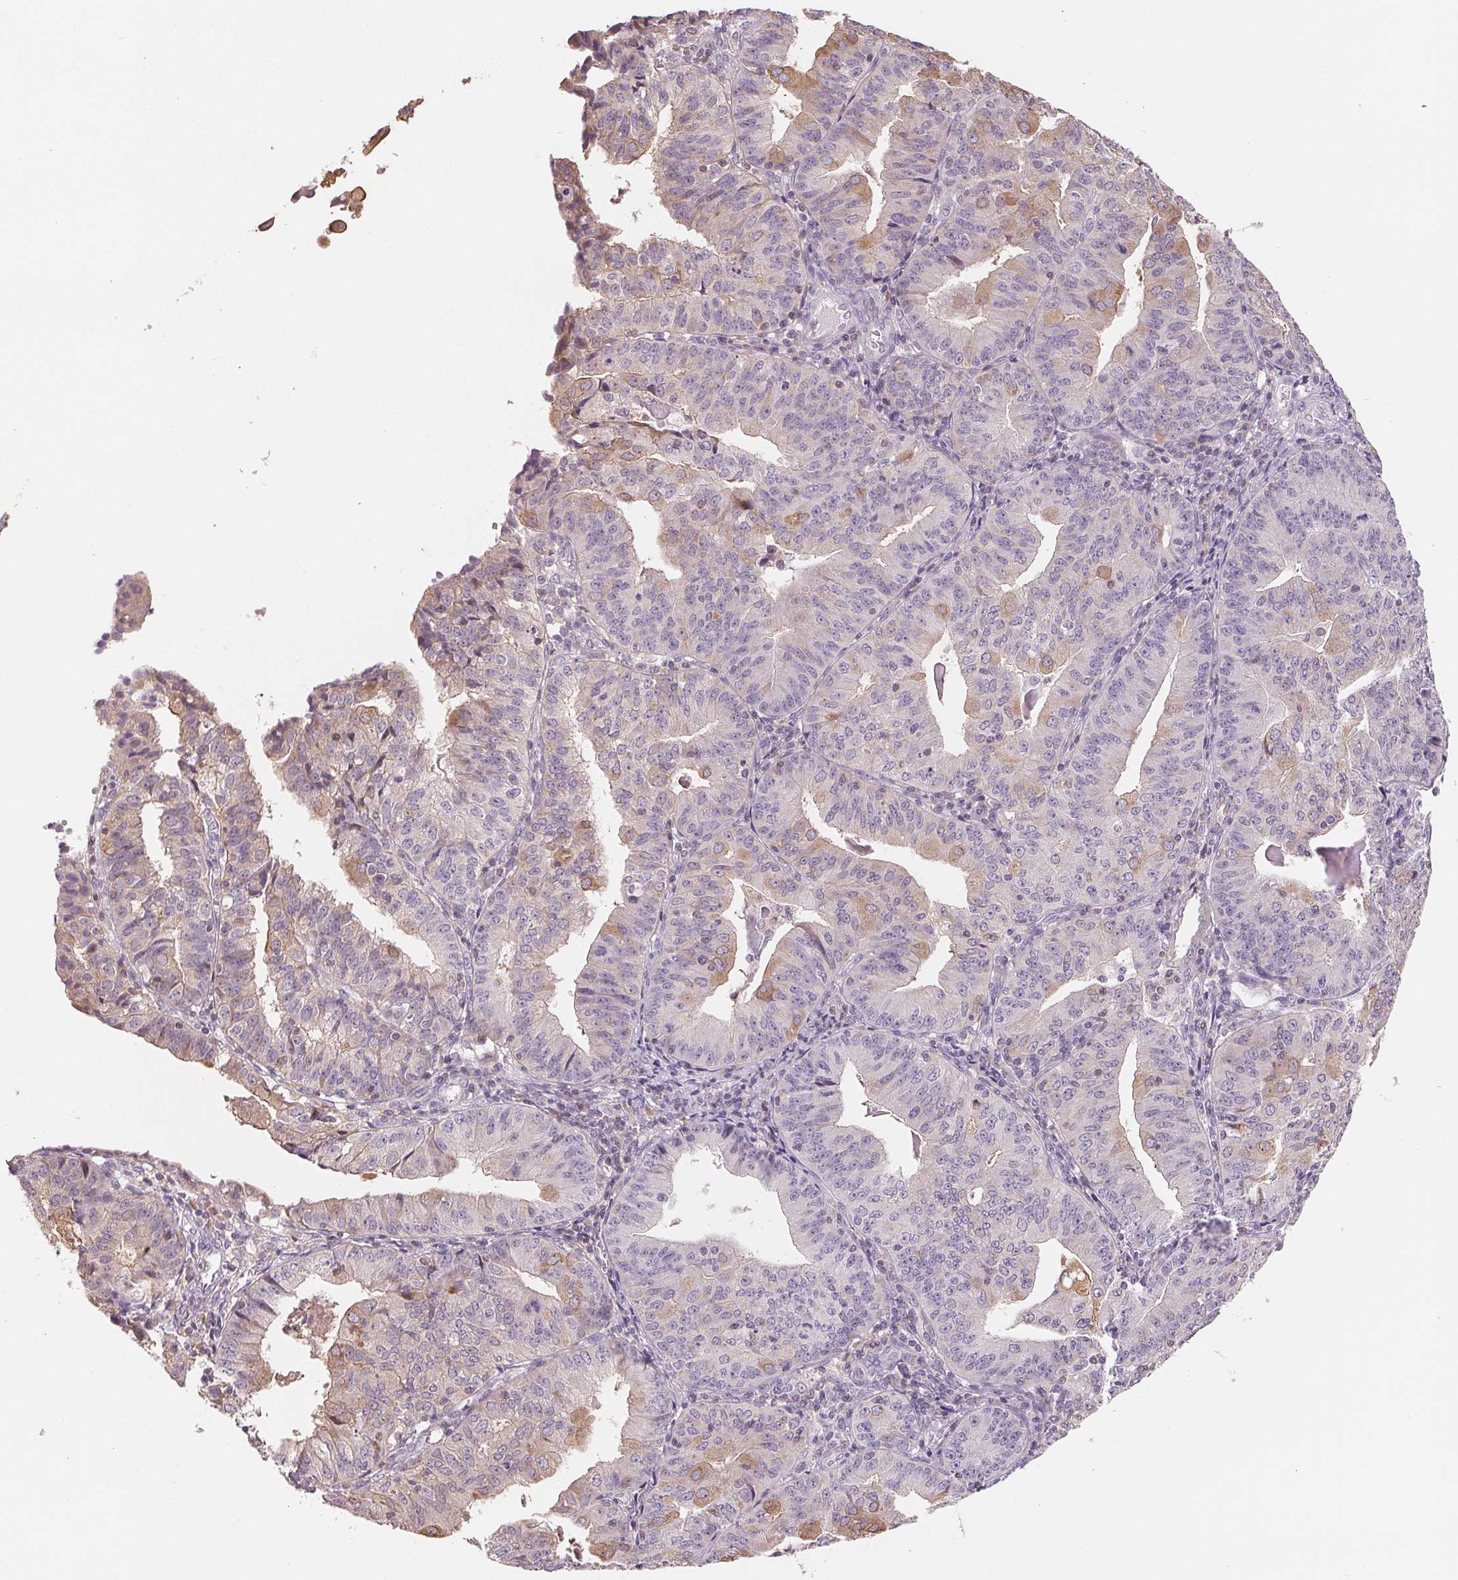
{"staining": {"intensity": "moderate", "quantity": "<25%", "location": "cytoplasmic/membranous"}, "tissue": "endometrial cancer", "cell_type": "Tumor cells", "image_type": "cancer", "snomed": [{"axis": "morphology", "description": "Adenocarcinoma, NOS"}, {"axis": "topography", "description": "Endometrium"}], "caption": "The photomicrograph exhibits staining of adenocarcinoma (endometrial), revealing moderate cytoplasmic/membranous protein expression (brown color) within tumor cells. The staining was performed using DAB (3,3'-diaminobenzidine), with brown indicating positive protein expression. Nuclei are stained blue with hematoxylin.", "gene": "VTCN1", "patient": {"sex": "female", "age": 56}}